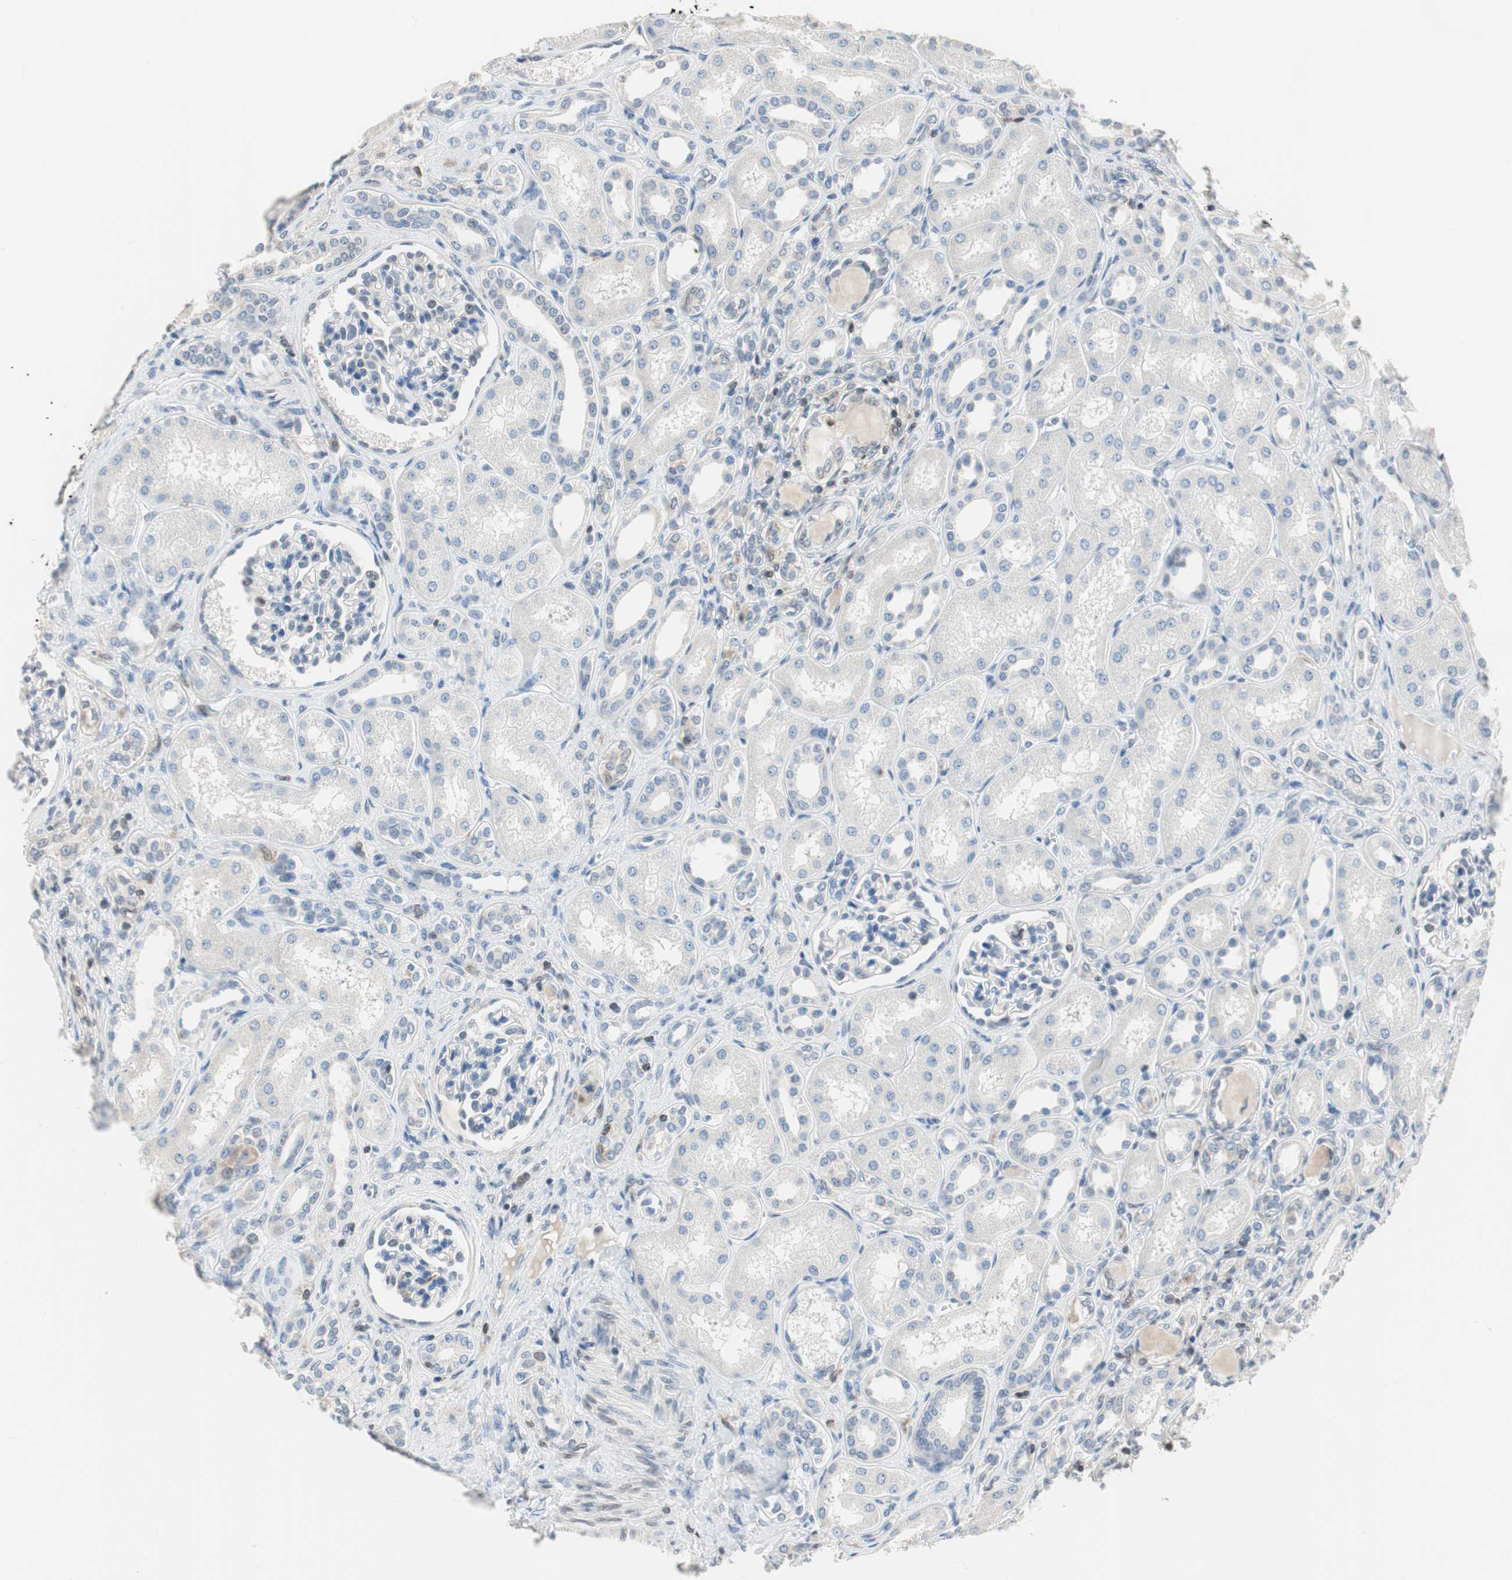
{"staining": {"intensity": "negative", "quantity": "none", "location": "none"}, "tissue": "kidney", "cell_type": "Cells in glomeruli", "image_type": "normal", "snomed": [{"axis": "morphology", "description": "Normal tissue, NOS"}, {"axis": "topography", "description": "Kidney"}], "caption": "The immunohistochemistry micrograph has no significant staining in cells in glomeruli of kidney. Nuclei are stained in blue.", "gene": "NFATC2", "patient": {"sex": "male", "age": 7}}